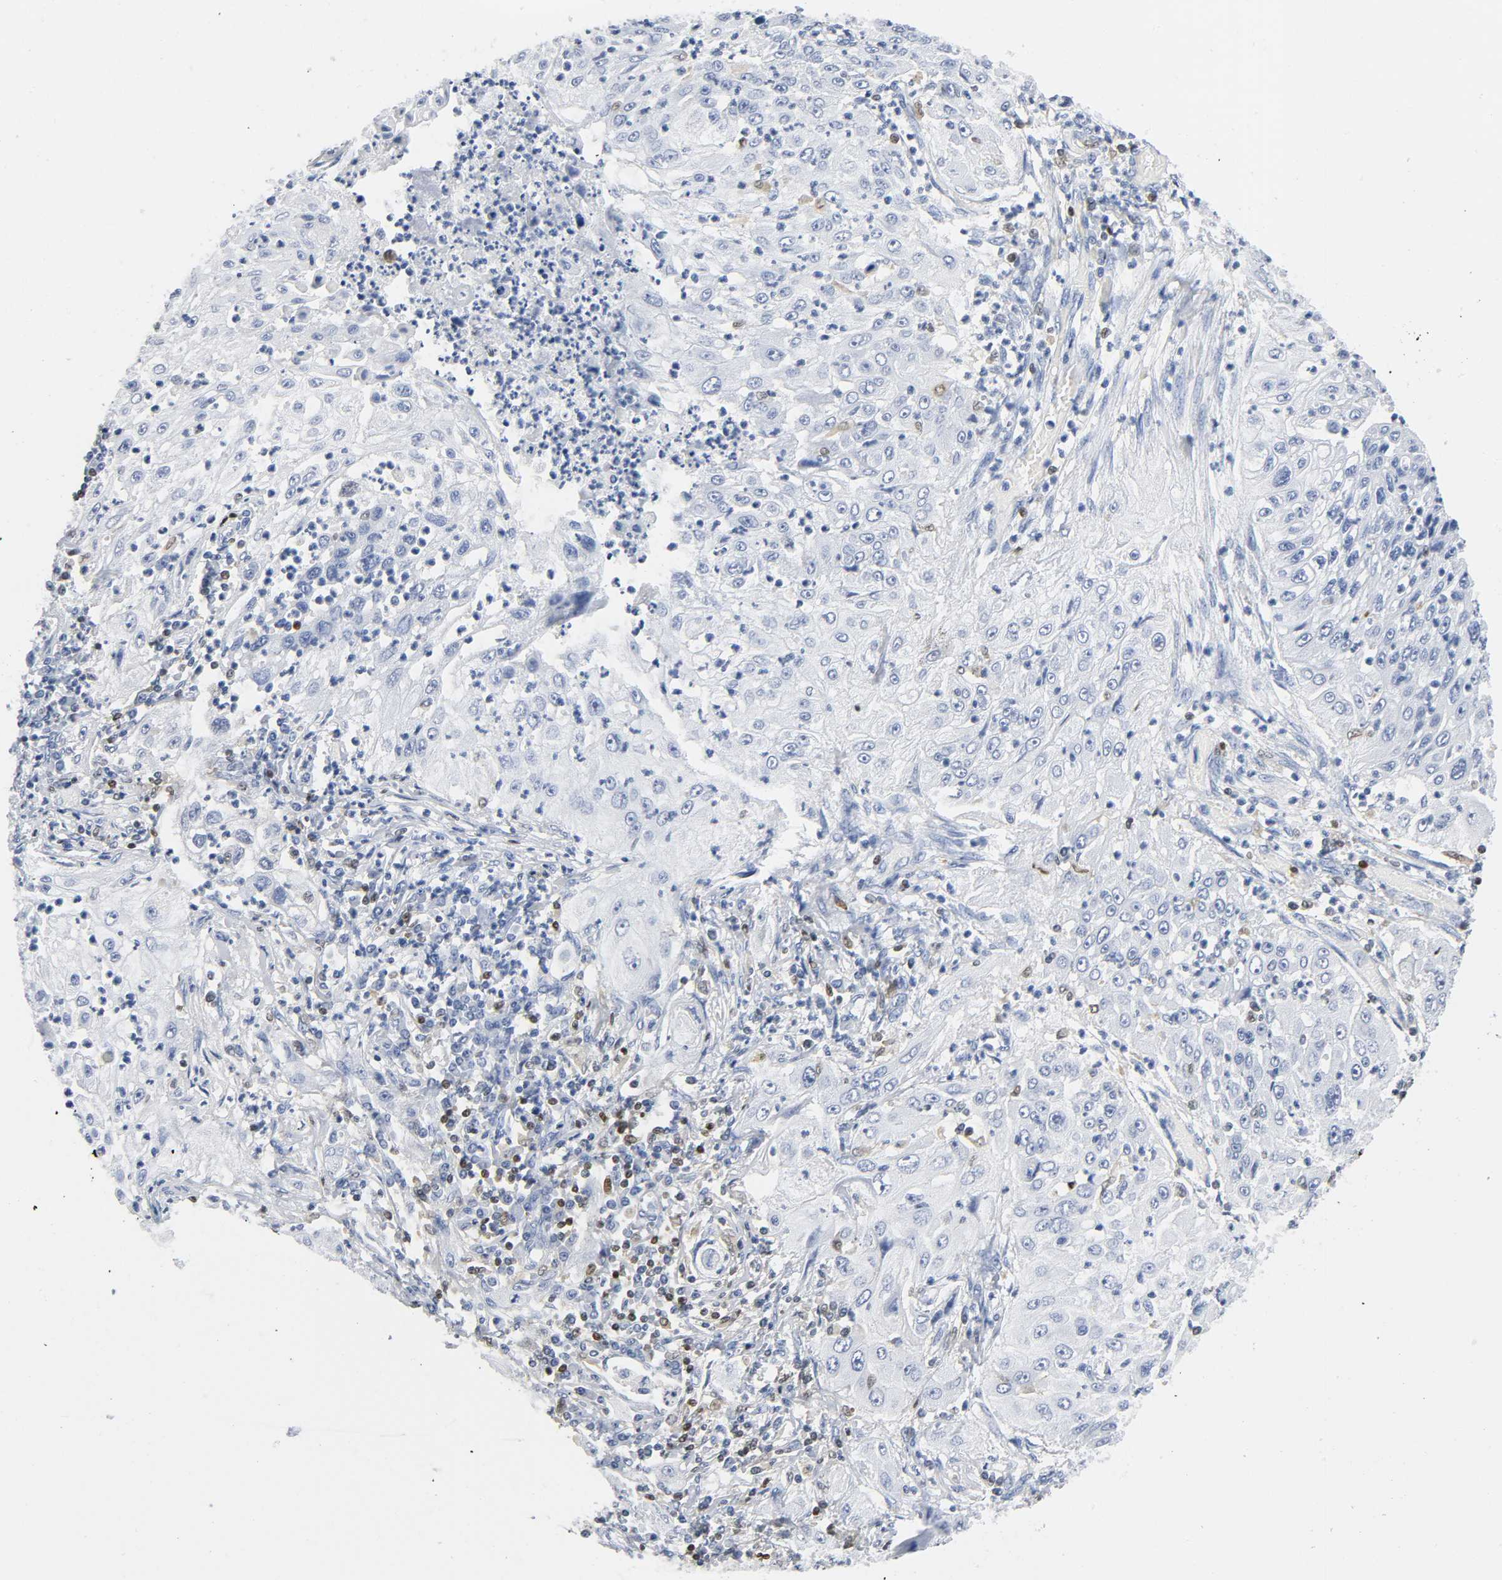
{"staining": {"intensity": "negative", "quantity": "none", "location": "none"}, "tissue": "lung cancer", "cell_type": "Tumor cells", "image_type": "cancer", "snomed": [{"axis": "morphology", "description": "Inflammation, NOS"}, {"axis": "morphology", "description": "Squamous cell carcinoma, NOS"}, {"axis": "topography", "description": "Lymph node"}, {"axis": "topography", "description": "Soft tissue"}, {"axis": "topography", "description": "Lung"}], "caption": "Immunohistochemical staining of lung cancer demonstrates no significant positivity in tumor cells.", "gene": "DOK2", "patient": {"sex": "male", "age": 66}}